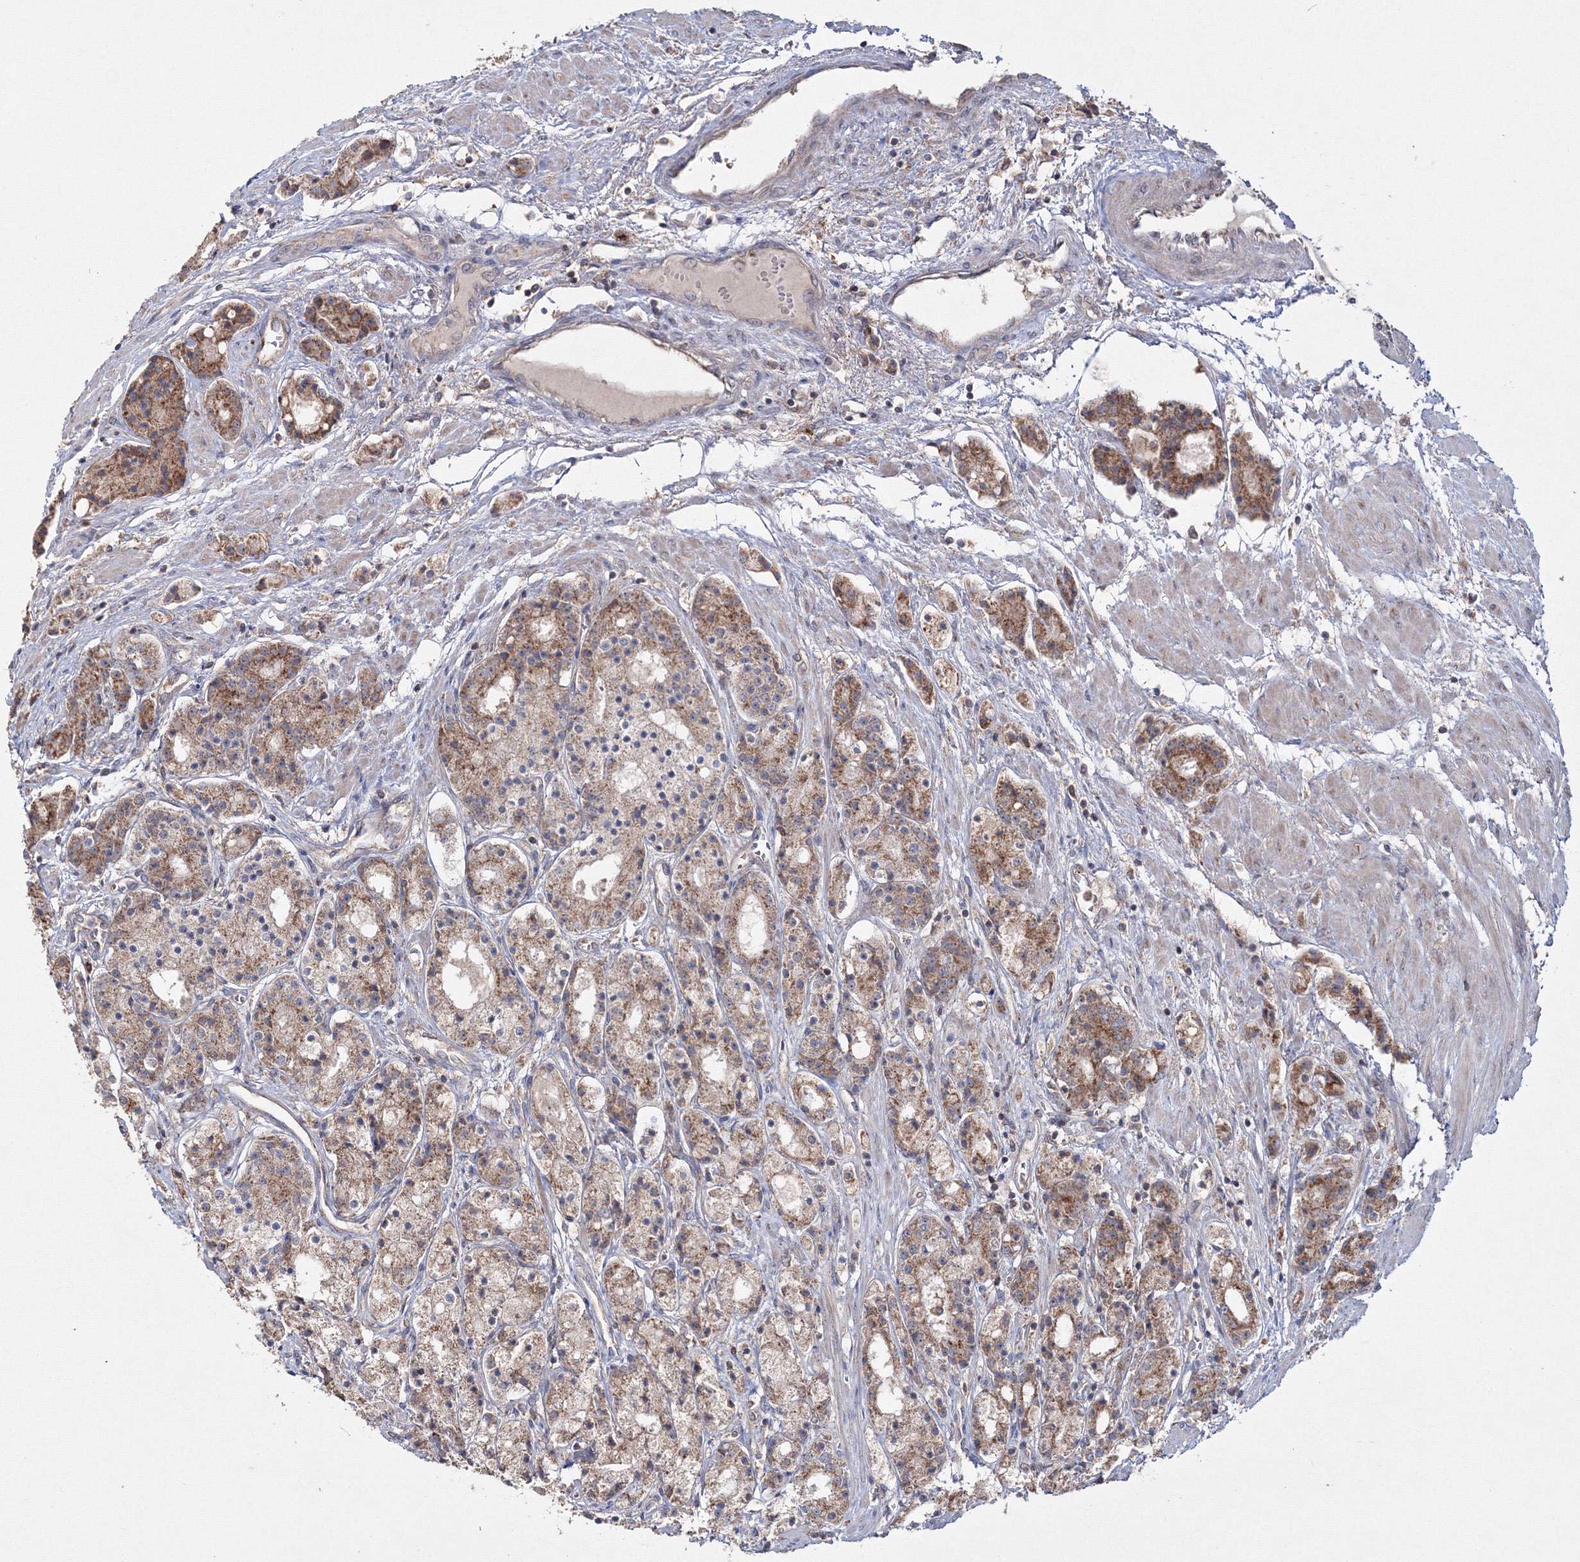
{"staining": {"intensity": "moderate", "quantity": ">75%", "location": "cytoplasmic/membranous"}, "tissue": "prostate cancer", "cell_type": "Tumor cells", "image_type": "cancer", "snomed": [{"axis": "morphology", "description": "Adenocarcinoma, High grade"}, {"axis": "topography", "description": "Prostate"}], "caption": "A histopathology image of adenocarcinoma (high-grade) (prostate) stained for a protein displays moderate cytoplasmic/membranous brown staining in tumor cells.", "gene": "PEX13", "patient": {"sex": "male", "age": 60}}